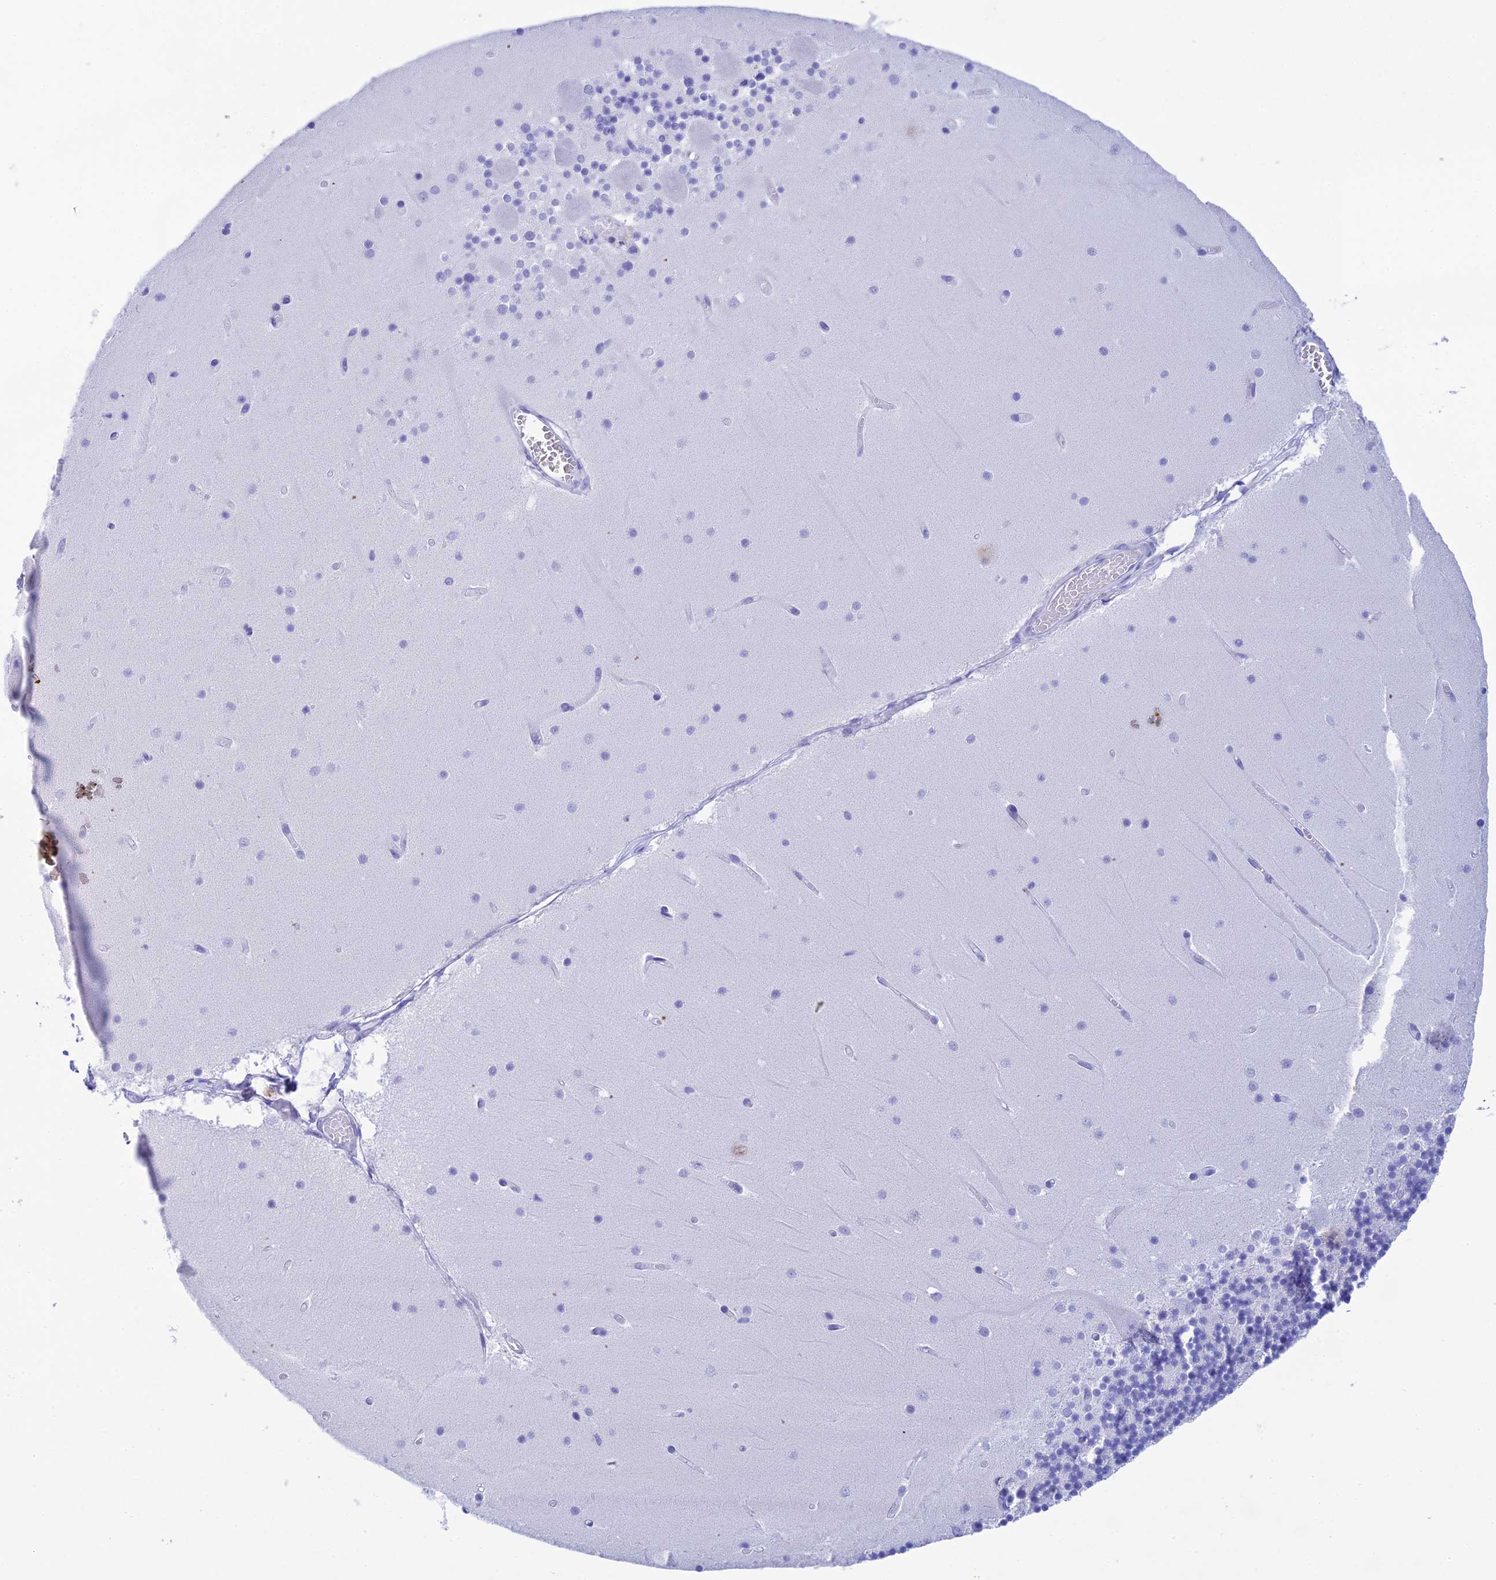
{"staining": {"intensity": "negative", "quantity": "none", "location": "none"}, "tissue": "cerebellum", "cell_type": "Cells in granular layer", "image_type": "normal", "snomed": [{"axis": "morphology", "description": "Normal tissue, NOS"}, {"axis": "topography", "description": "Cerebellum"}], "caption": "The image demonstrates no significant expression in cells in granular layer of cerebellum.", "gene": "REG1A", "patient": {"sex": "female", "age": 28}}